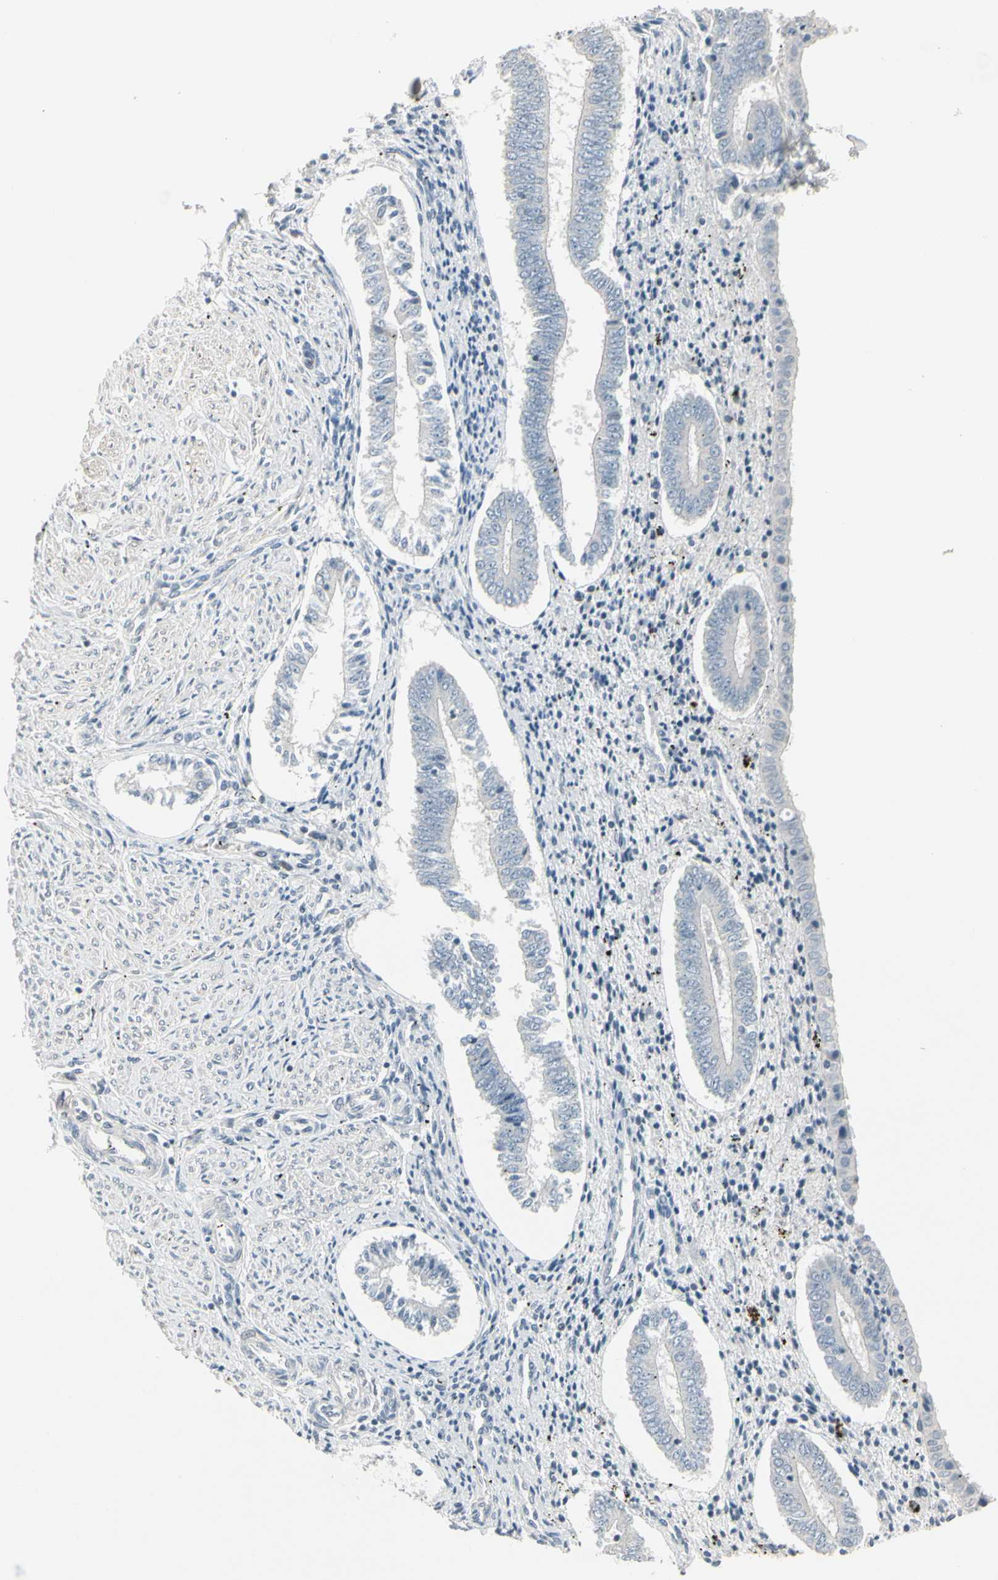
{"staining": {"intensity": "negative", "quantity": "none", "location": "none"}, "tissue": "endometrium", "cell_type": "Cells in endometrial stroma", "image_type": "normal", "snomed": [{"axis": "morphology", "description": "Normal tissue, NOS"}, {"axis": "topography", "description": "Endometrium"}], "caption": "High magnification brightfield microscopy of unremarkable endometrium stained with DAB (3,3'-diaminobenzidine) (brown) and counterstained with hematoxylin (blue): cells in endometrial stroma show no significant staining.", "gene": "DMPK", "patient": {"sex": "female", "age": 42}}